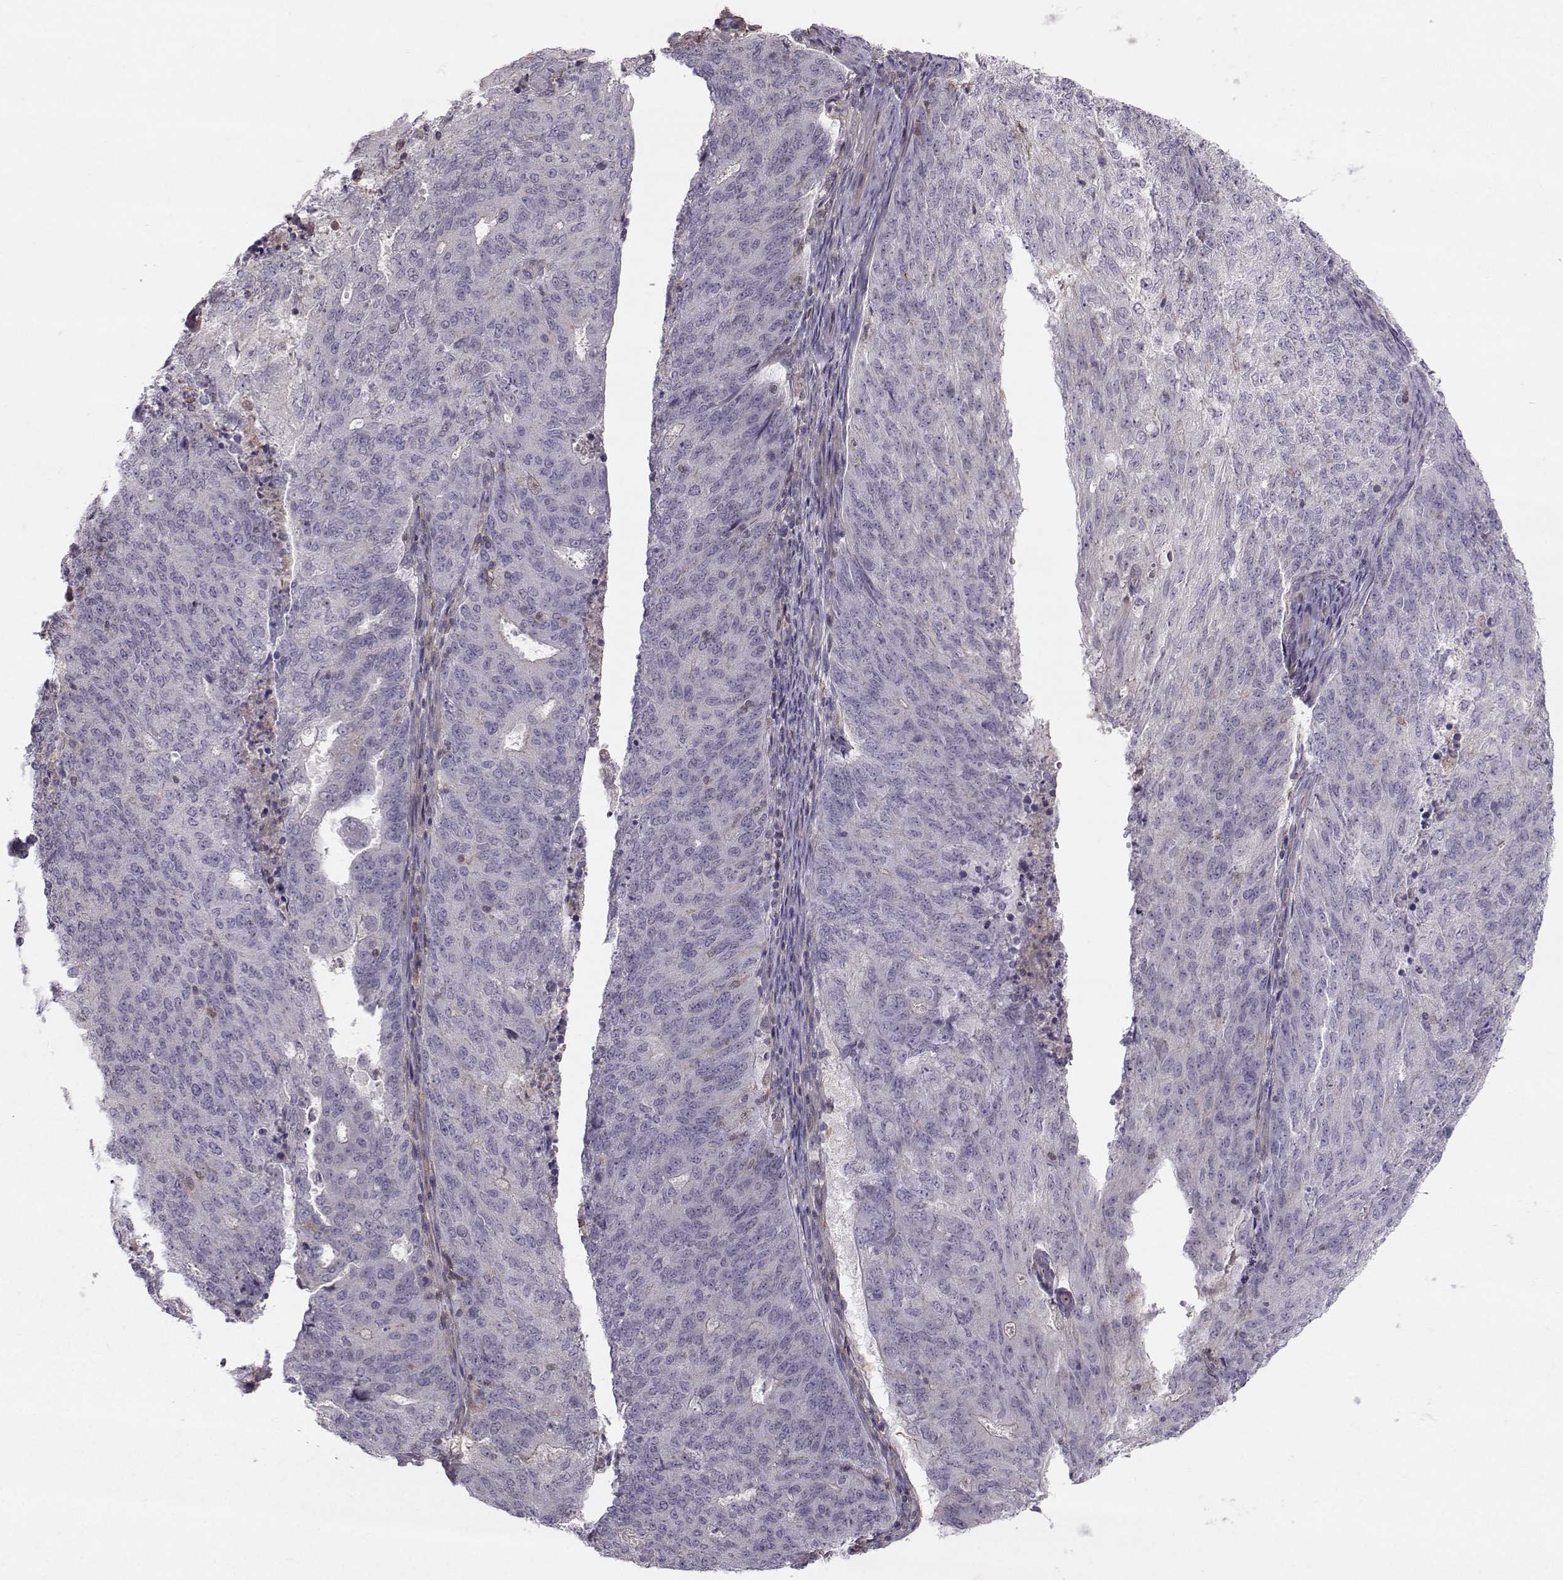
{"staining": {"intensity": "negative", "quantity": "none", "location": "none"}, "tissue": "endometrial cancer", "cell_type": "Tumor cells", "image_type": "cancer", "snomed": [{"axis": "morphology", "description": "Adenocarcinoma, NOS"}, {"axis": "topography", "description": "Endometrium"}], "caption": "This is an immunohistochemistry micrograph of human endometrial adenocarcinoma. There is no positivity in tumor cells.", "gene": "ASB16", "patient": {"sex": "female", "age": 82}}